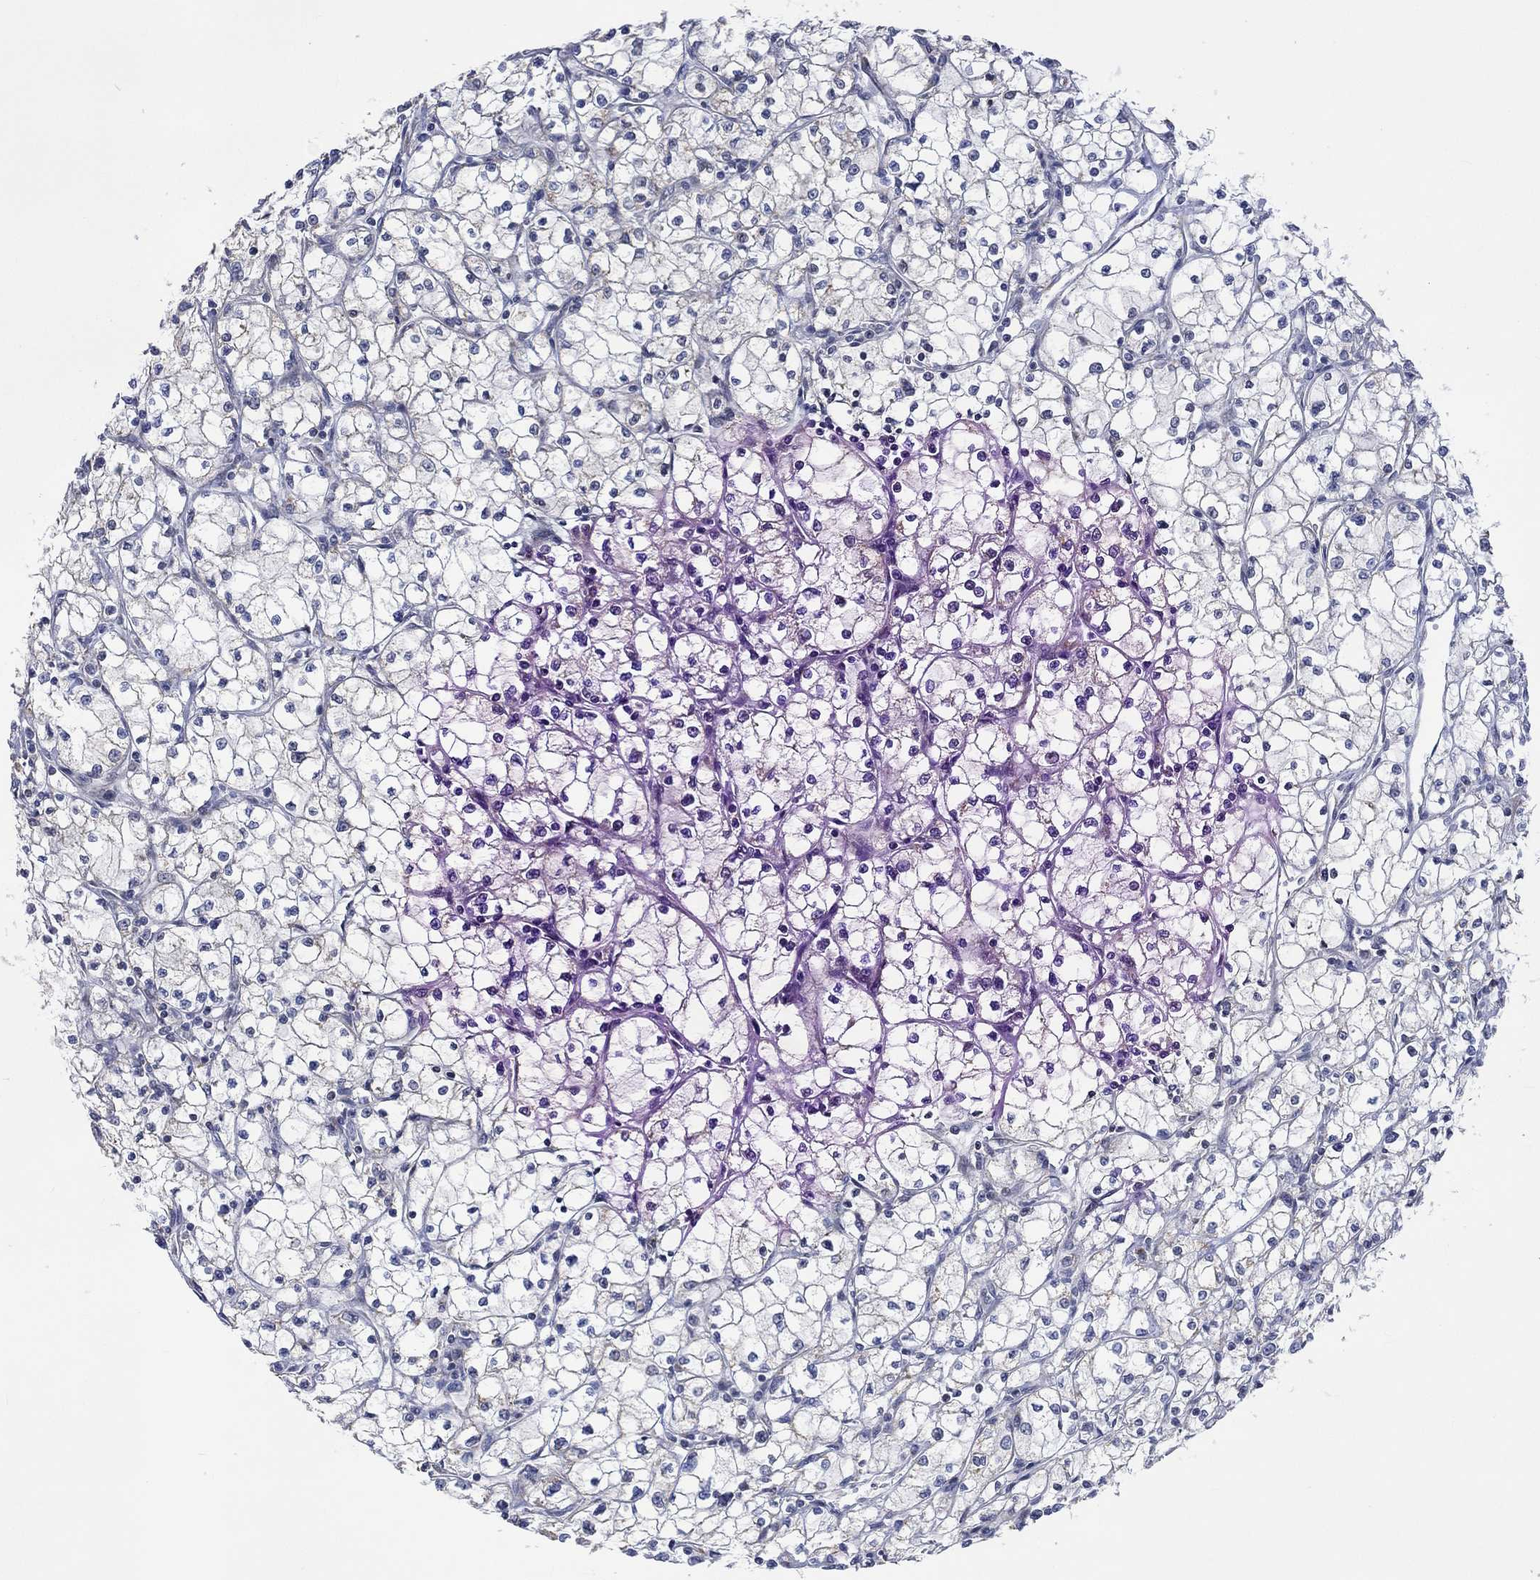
{"staining": {"intensity": "negative", "quantity": "none", "location": "none"}, "tissue": "renal cancer", "cell_type": "Tumor cells", "image_type": "cancer", "snomed": [{"axis": "morphology", "description": "Adenocarcinoma, NOS"}, {"axis": "topography", "description": "Kidney"}], "caption": "An immunohistochemistry (IHC) histopathology image of adenocarcinoma (renal) is shown. There is no staining in tumor cells of adenocarcinoma (renal). Nuclei are stained in blue.", "gene": "SLC48A1", "patient": {"sex": "male", "age": 67}}